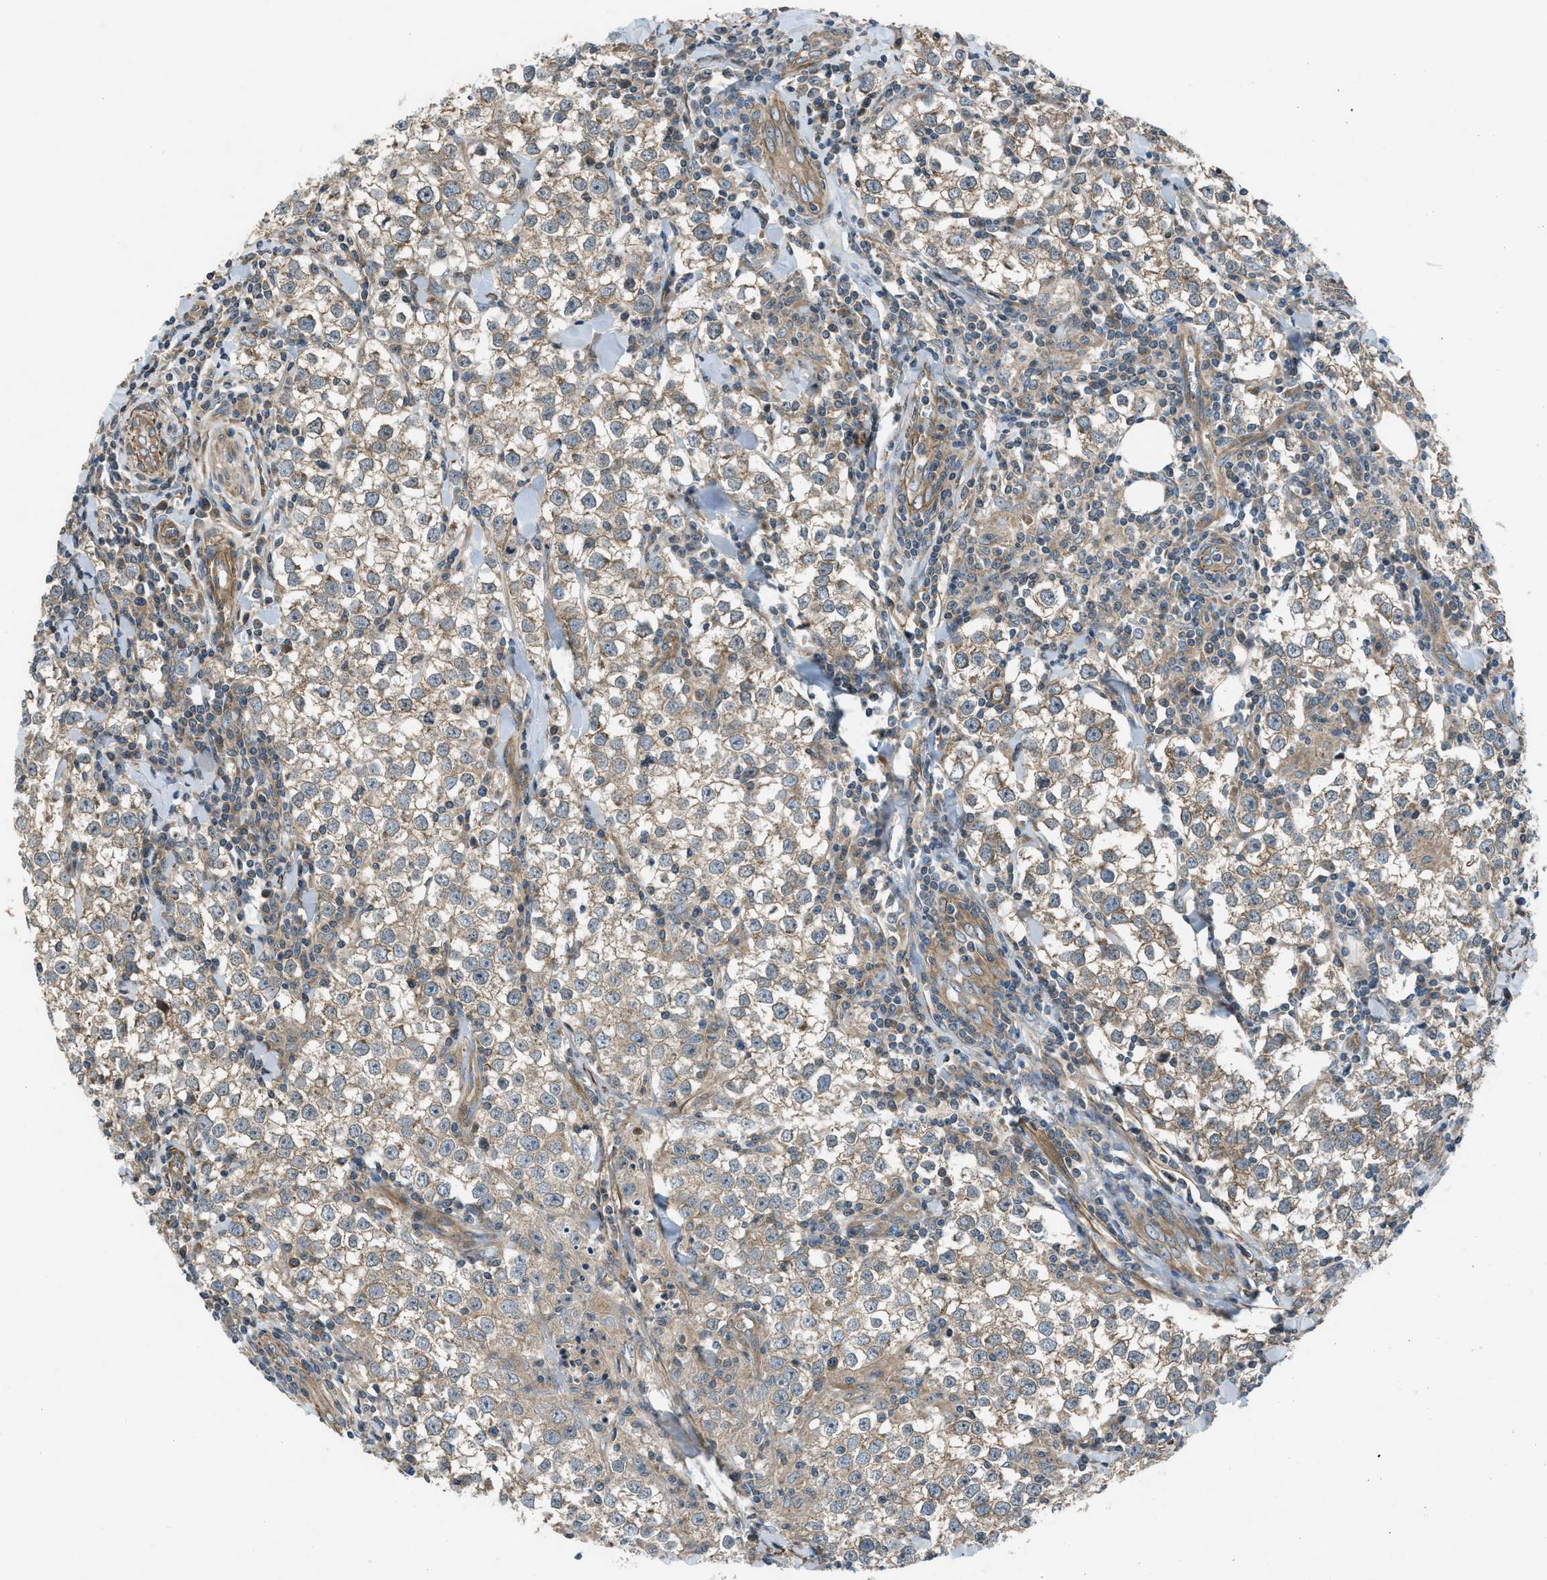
{"staining": {"intensity": "weak", "quantity": ">75%", "location": "cytoplasmic/membranous"}, "tissue": "testis cancer", "cell_type": "Tumor cells", "image_type": "cancer", "snomed": [{"axis": "morphology", "description": "Seminoma, NOS"}, {"axis": "morphology", "description": "Carcinoma, Embryonal, NOS"}, {"axis": "topography", "description": "Testis"}], "caption": "Protein staining of testis embryonal carcinoma tissue demonstrates weak cytoplasmic/membranous expression in approximately >75% of tumor cells. Immunohistochemistry stains the protein of interest in brown and the nuclei are stained blue.", "gene": "VEZT", "patient": {"sex": "male", "age": 36}}